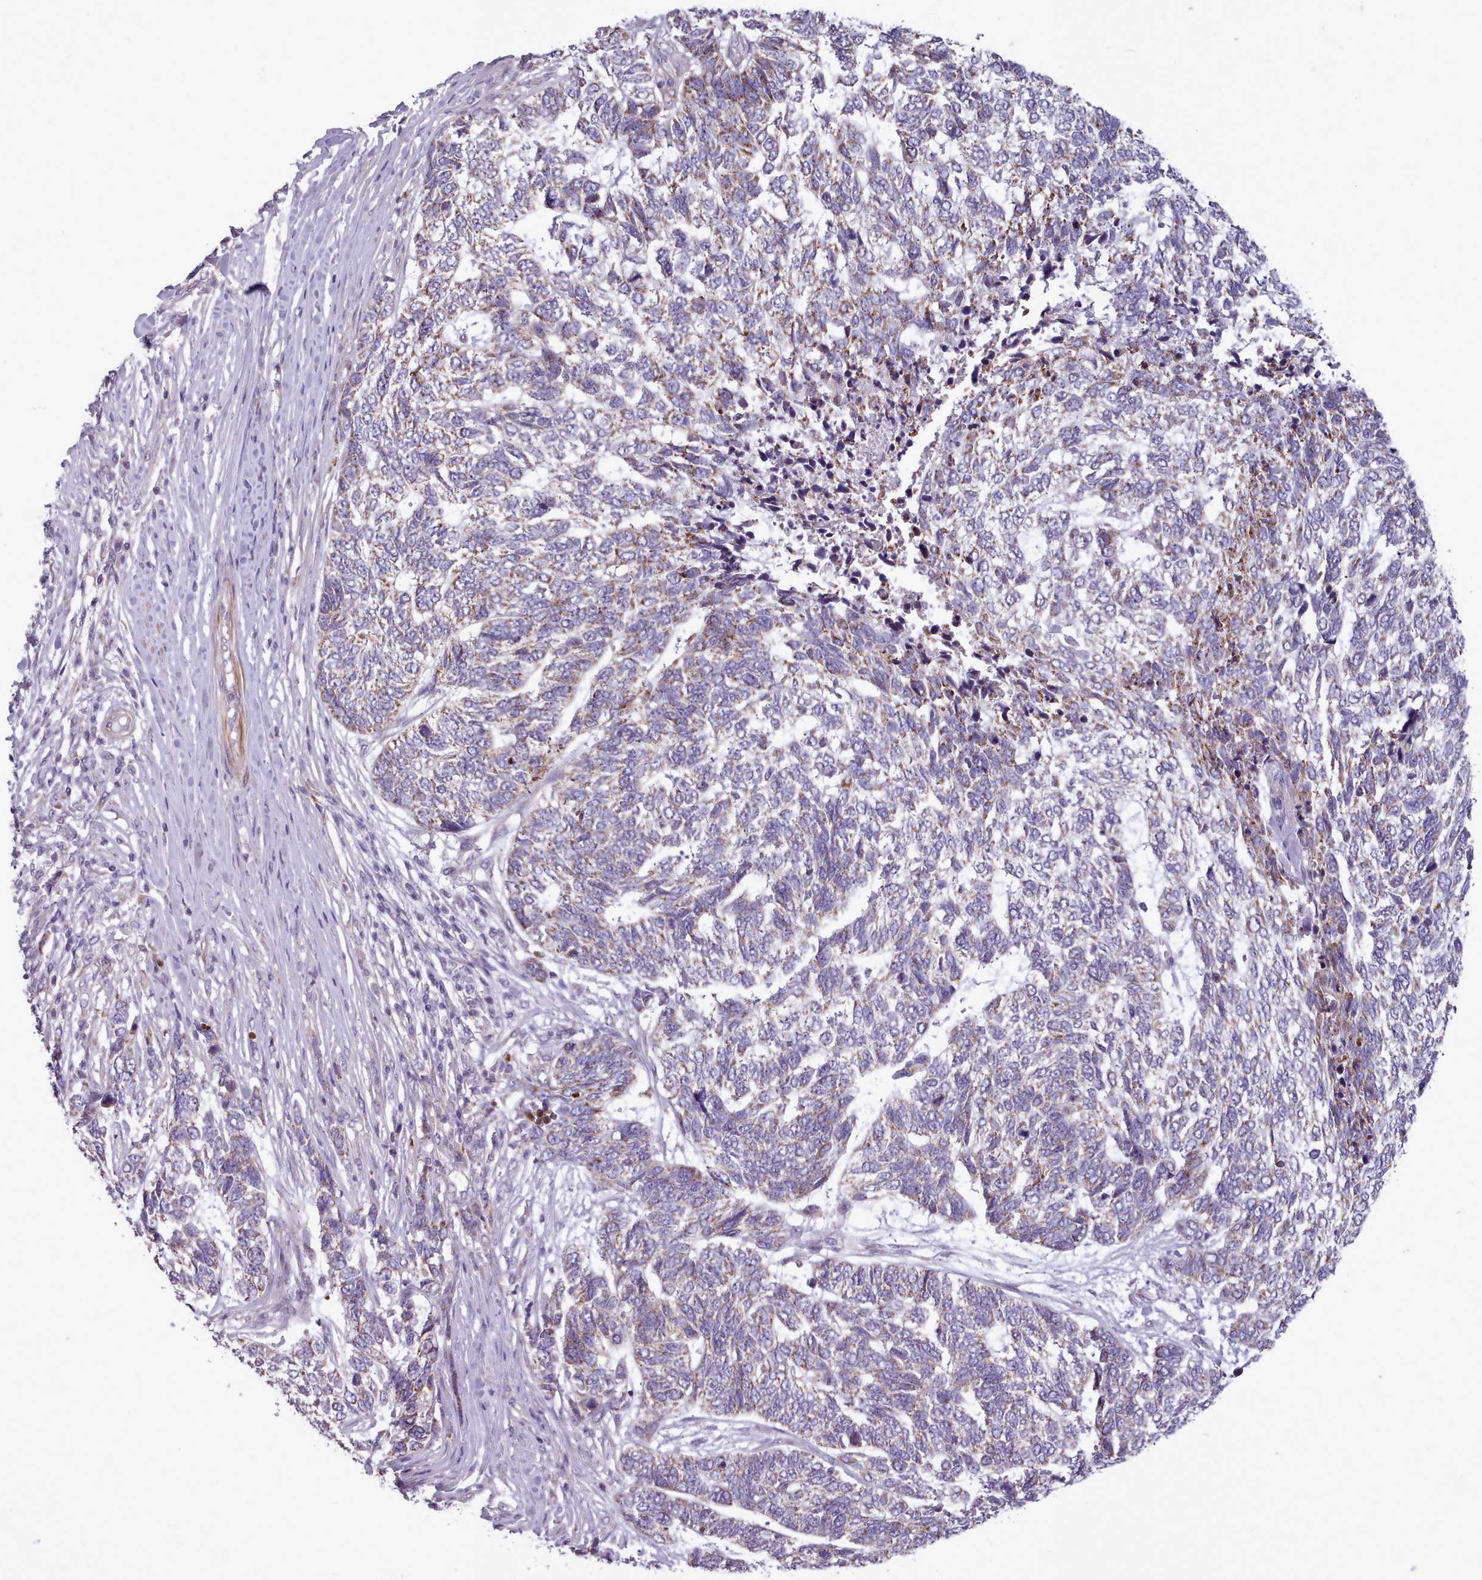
{"staining": {"intensity": "moderate", "quantity": "25%-75%", "location": "cytoplasmic/membranous"}, "tissue": "skin cancer", "cell_type": "Tumor cells", "image_type": "cancer", "snomed": [{"axis": "morphology", "description": "Basal cell carcinoma"}, {"axis": "topography", "description": "Skin"}], "caption": "Immunohistochemical staining of skin cancer reveals medium levels of moderate cytoplasmic/membranous protein staining in about 25%-75% of tumor cells. The protein is stained brown, and the nuclei are stained in blue (DAB (3,3'-diaminobenzidine) IHC with brightfield microscopy, high magnification).", "gene": "AVL9", "patient": {"sex": "female", "age": 65}}